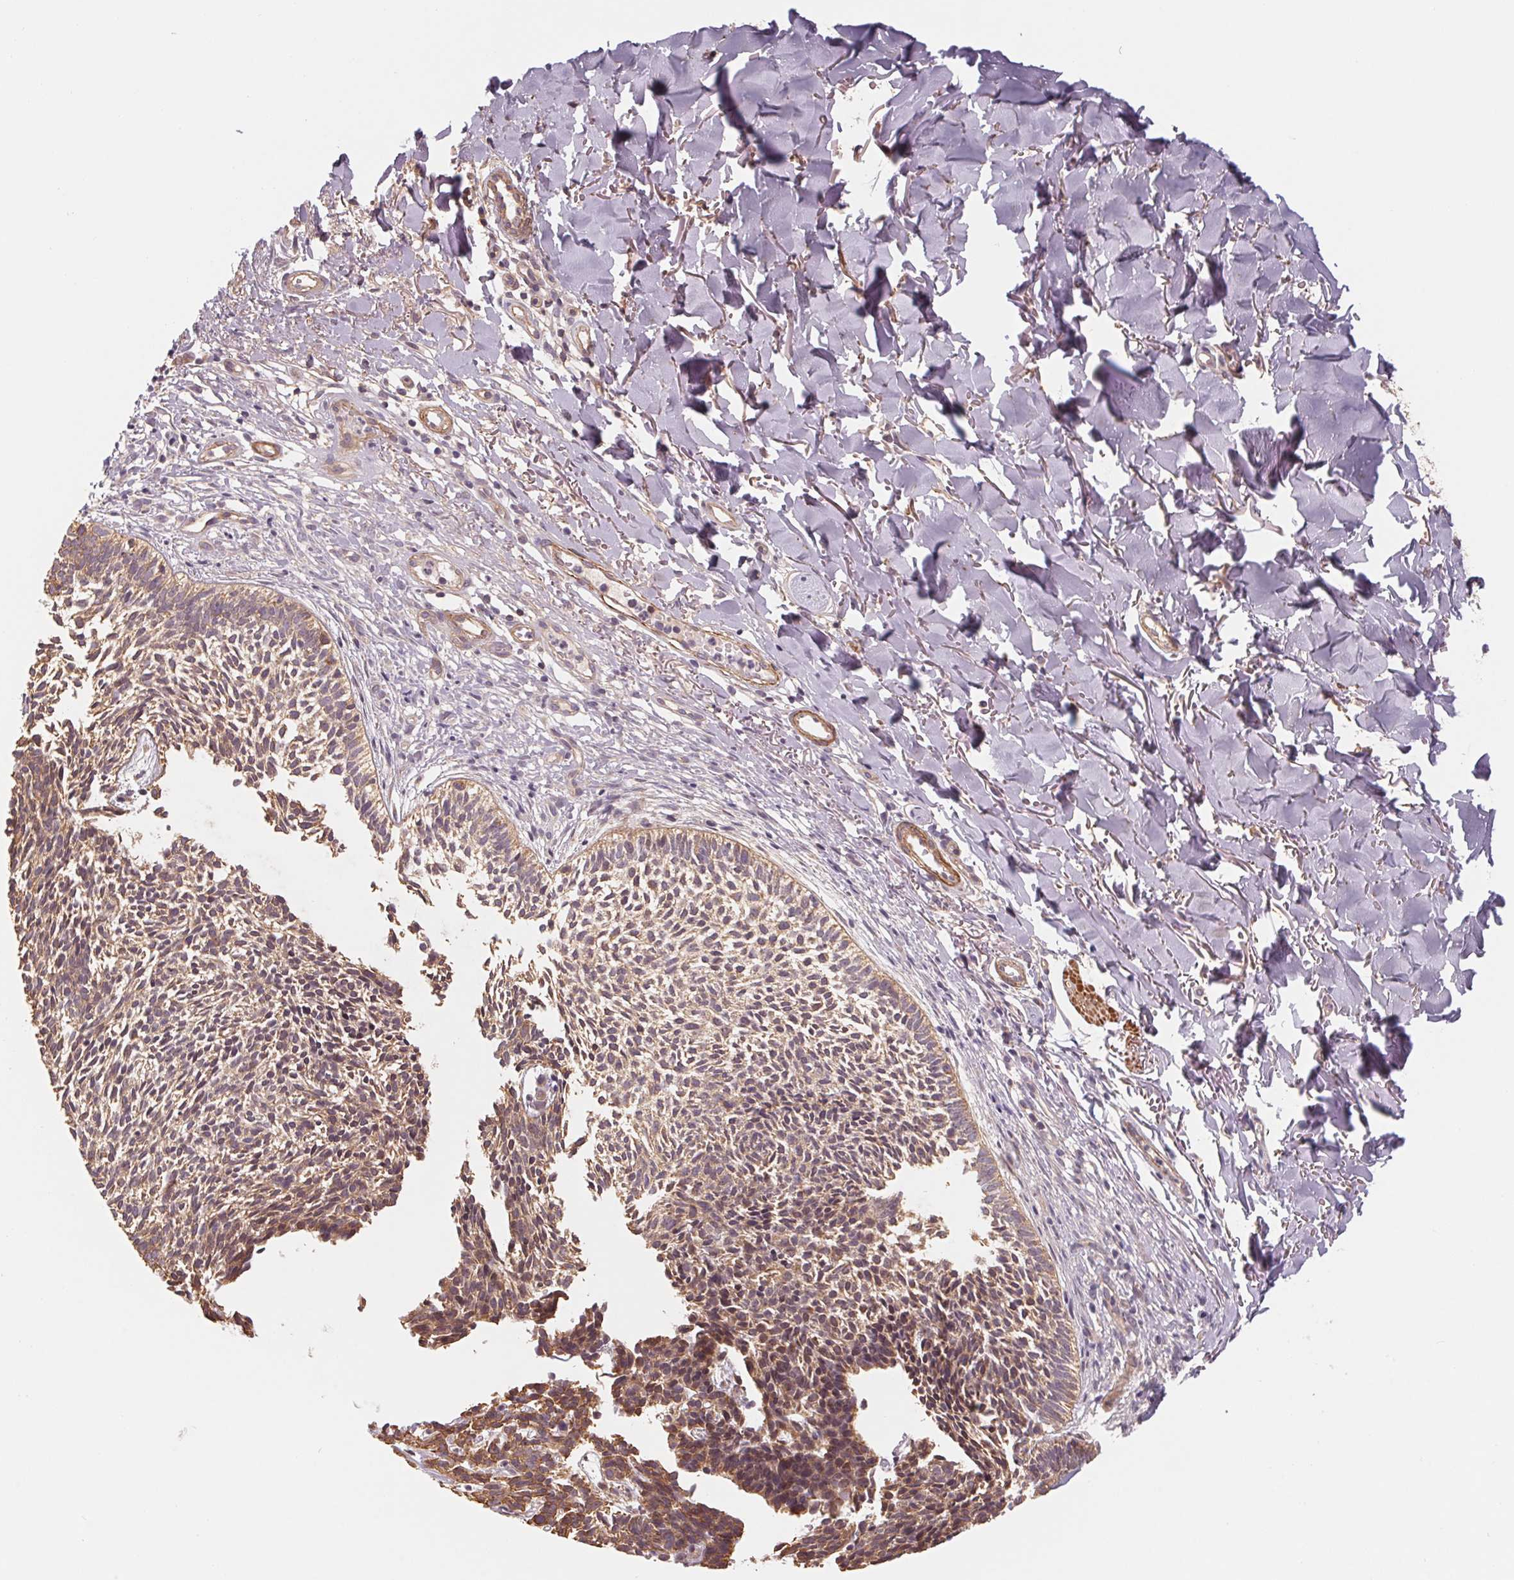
{"staining": {"intensity": "weak", "quantity": "25%-75%", "location": "cytoplasmic/membranous"}, "tissue": "skin cancer", "cell_type": "Tumor cells", "image_type": "cancer", "snomed": [{"axis": "morphology", "description": "Basal cell carcinoma"}, {"axis": "topography", "description": "Skin"}], "caption": "Protein staining reveals weak cytoplasmic/membranous positivity in approximately 25%-75% of tumor cells in basal cell carcinoma (skin).", "gene": "CCDC112", "patient": {"sex": "male", "age": 78}}